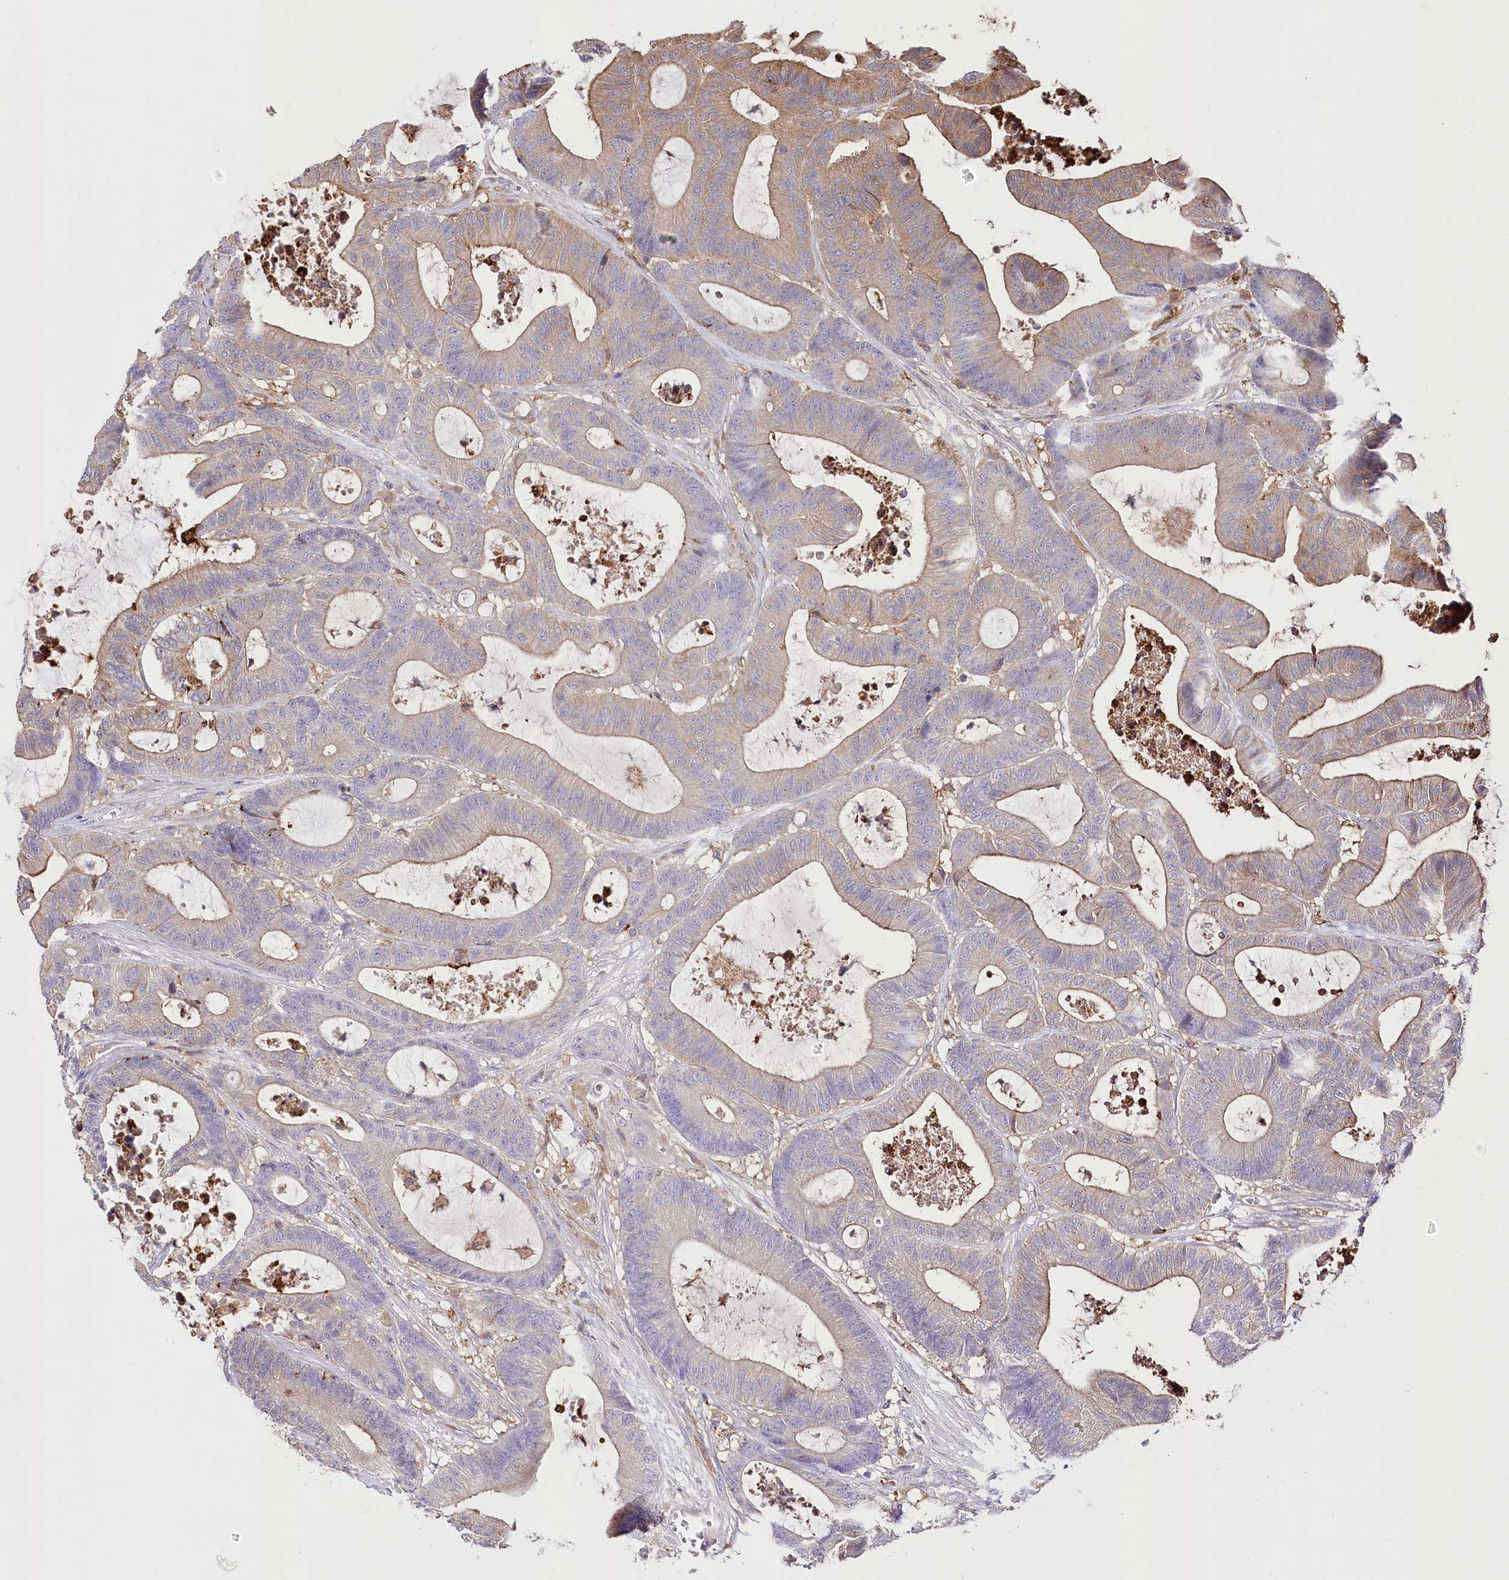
{"staining": {"intensity": "moderate", "quantity": "<25%", "location": "cytoplasmic/membranous"}, "tissue": "colorectal cancer", "cell_type": "Tumor cells", "image_type": "cancer", "snomed": [{"axis": "morphology", "description": "Adenocarcinoma, NOS"}, {"axis": "topography", "description": "Colon"}], "caption": "Immunohistochemical staining of human colorectal cancer (adenocarcinoma) displays low levels of moderate cytoplasmic/membranous expression in approximately <25% of tumor cells. (Stains: DAB (3,3'-diaminobenzidine) in brown, nuclei in blue, Microscopy: brightfield microscopy at high magnification).", "gene": "UGP2", "patient": {"sex": "female", "age": 84}}